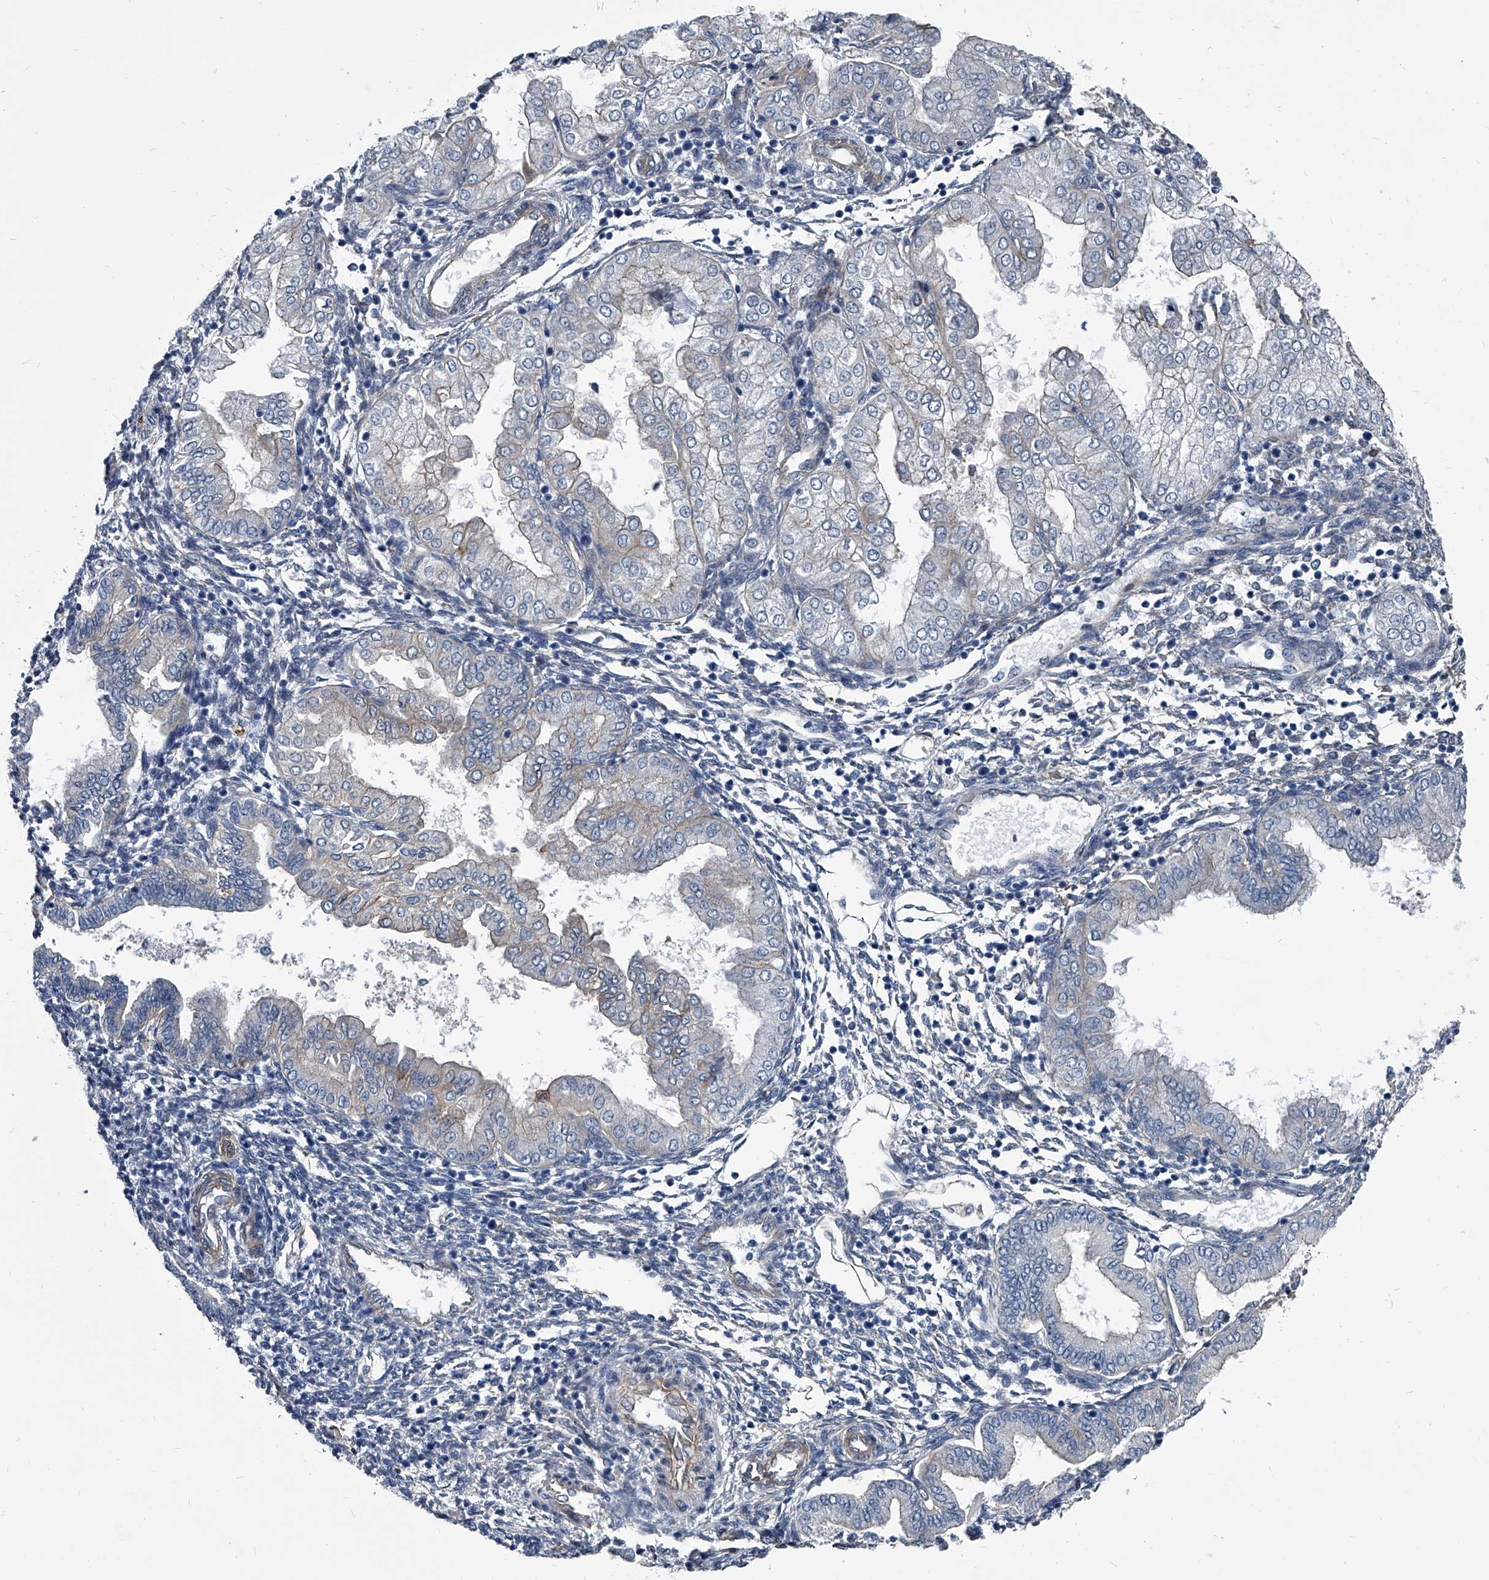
{"staining": {"intensity": "negative", "quantity": "none", "location": "none"}, "tissue": "endometrium", "cell_type": "Cells in endometrial stroma", "image_type": "normal", "snomed": [{"axis": "morphology", "description": "Normal tissue, NOS"}, {"axis": "topography", "description": "Endometrium"}], "caption": "Image shows no significant protein positivity in cells in endometrial stroma of benign endometrium. The staining was performed using DAB to visualize the protein expression in brown, while the nuclei were stained in blue with hematoxylin (Magnification: 20x).", "gene": "PLEC", "patient": {"sex": "female", "age": 53}}